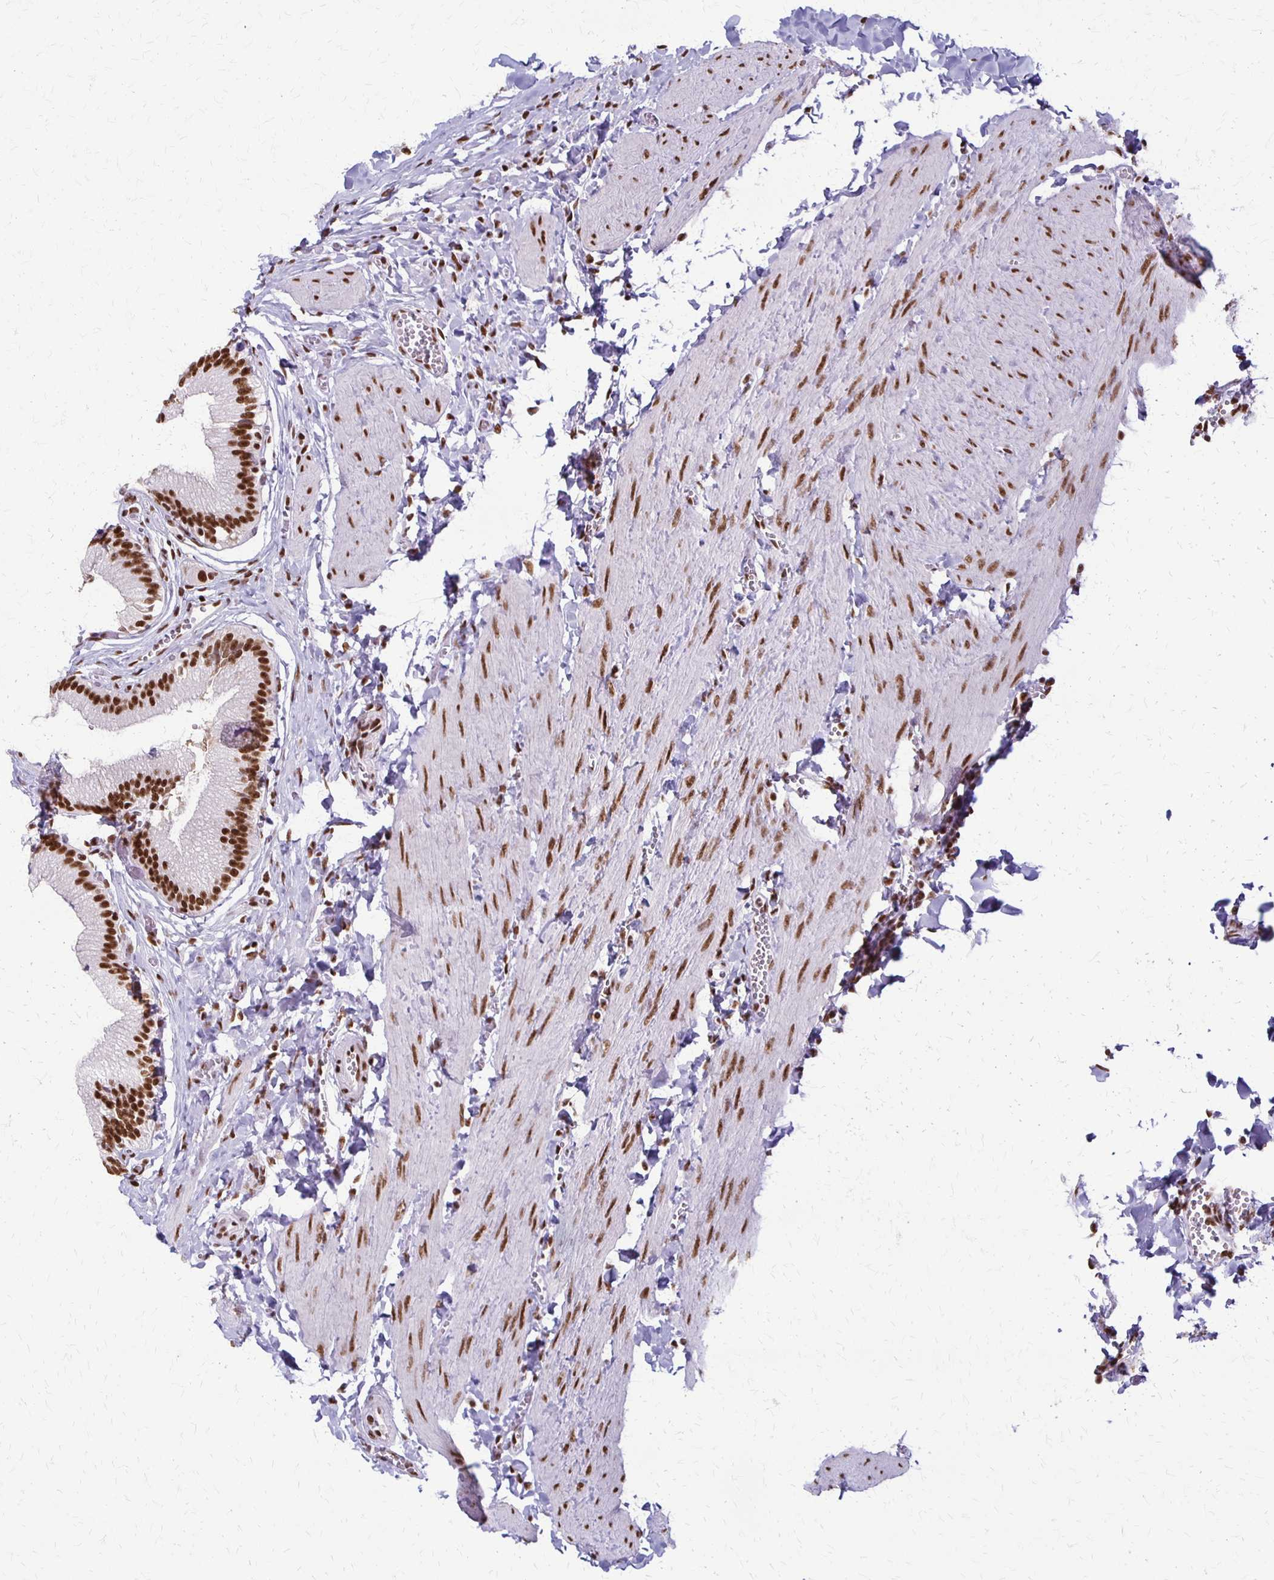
{"staining": {"intensity": "strong", "quantity": ">75%", "location": "nuclear"}, "tissue": "gallbladder", "cell_type": "Glandular cells", "image_type": "normal", "snomed": [{"axis": "morphology", "description": "Normal tissue, NOS"}, {"axis": "topography", "description": "Gallbladder"}, {"axis": "topography", "description": "Peripheral nerve tissue"}], "caption": "Immunohistochemistry (IHC) photomicrograph of normal gallbladder stained for a protein (brown), which displays high levels of strong nuclear positivity in about >75% of glandular cells.", "gene": "XRCC6", "patient": {"sex": "male", "age": 17}}